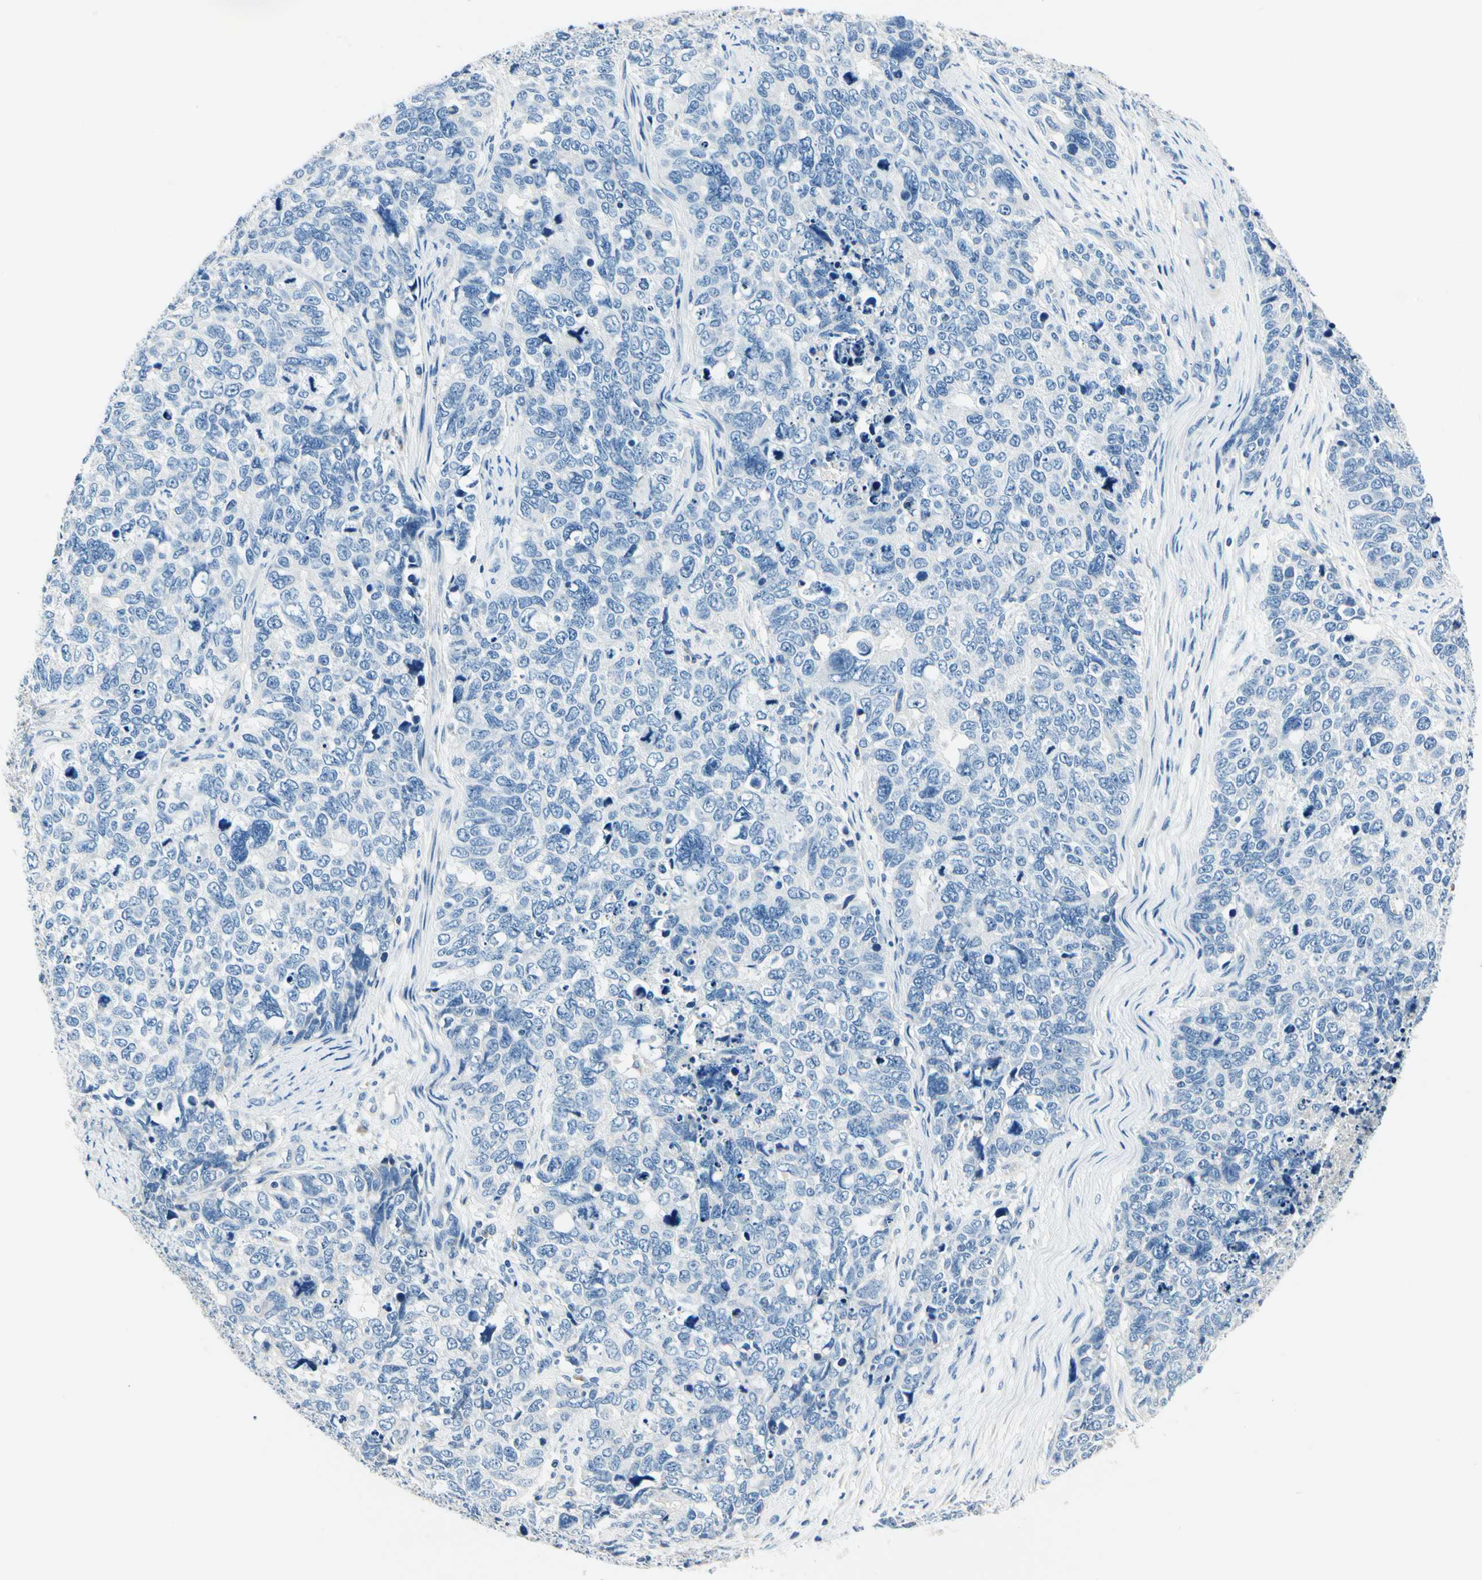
{"staining": {"intensity": "negative", "quantity": "none", "location": "none"}, "tissue": "cervical cancer", "cell_type": "Tumor cells", "image_type": "cancer", "snomed": [{"axis": "morphology", "description": "Squamous cell carcinoma, NOS"}, {"axis": "topography", "description": "Cervix"}], "caption": "IHC photomicrograph of neoplastic tissue: squamous cell carcinoma (cervical) stained with DAB (3,3'-diaminobenzidine) exhibits no significant protein positivity in tumor cells. The staining is performed using DAB (3,3'-diaminobenzidine) brown chromogen with nuclei counter-stained in using hematoxylin.", "gene": "TGFBR3", "patient": {"sex": "female", "age": 63}}